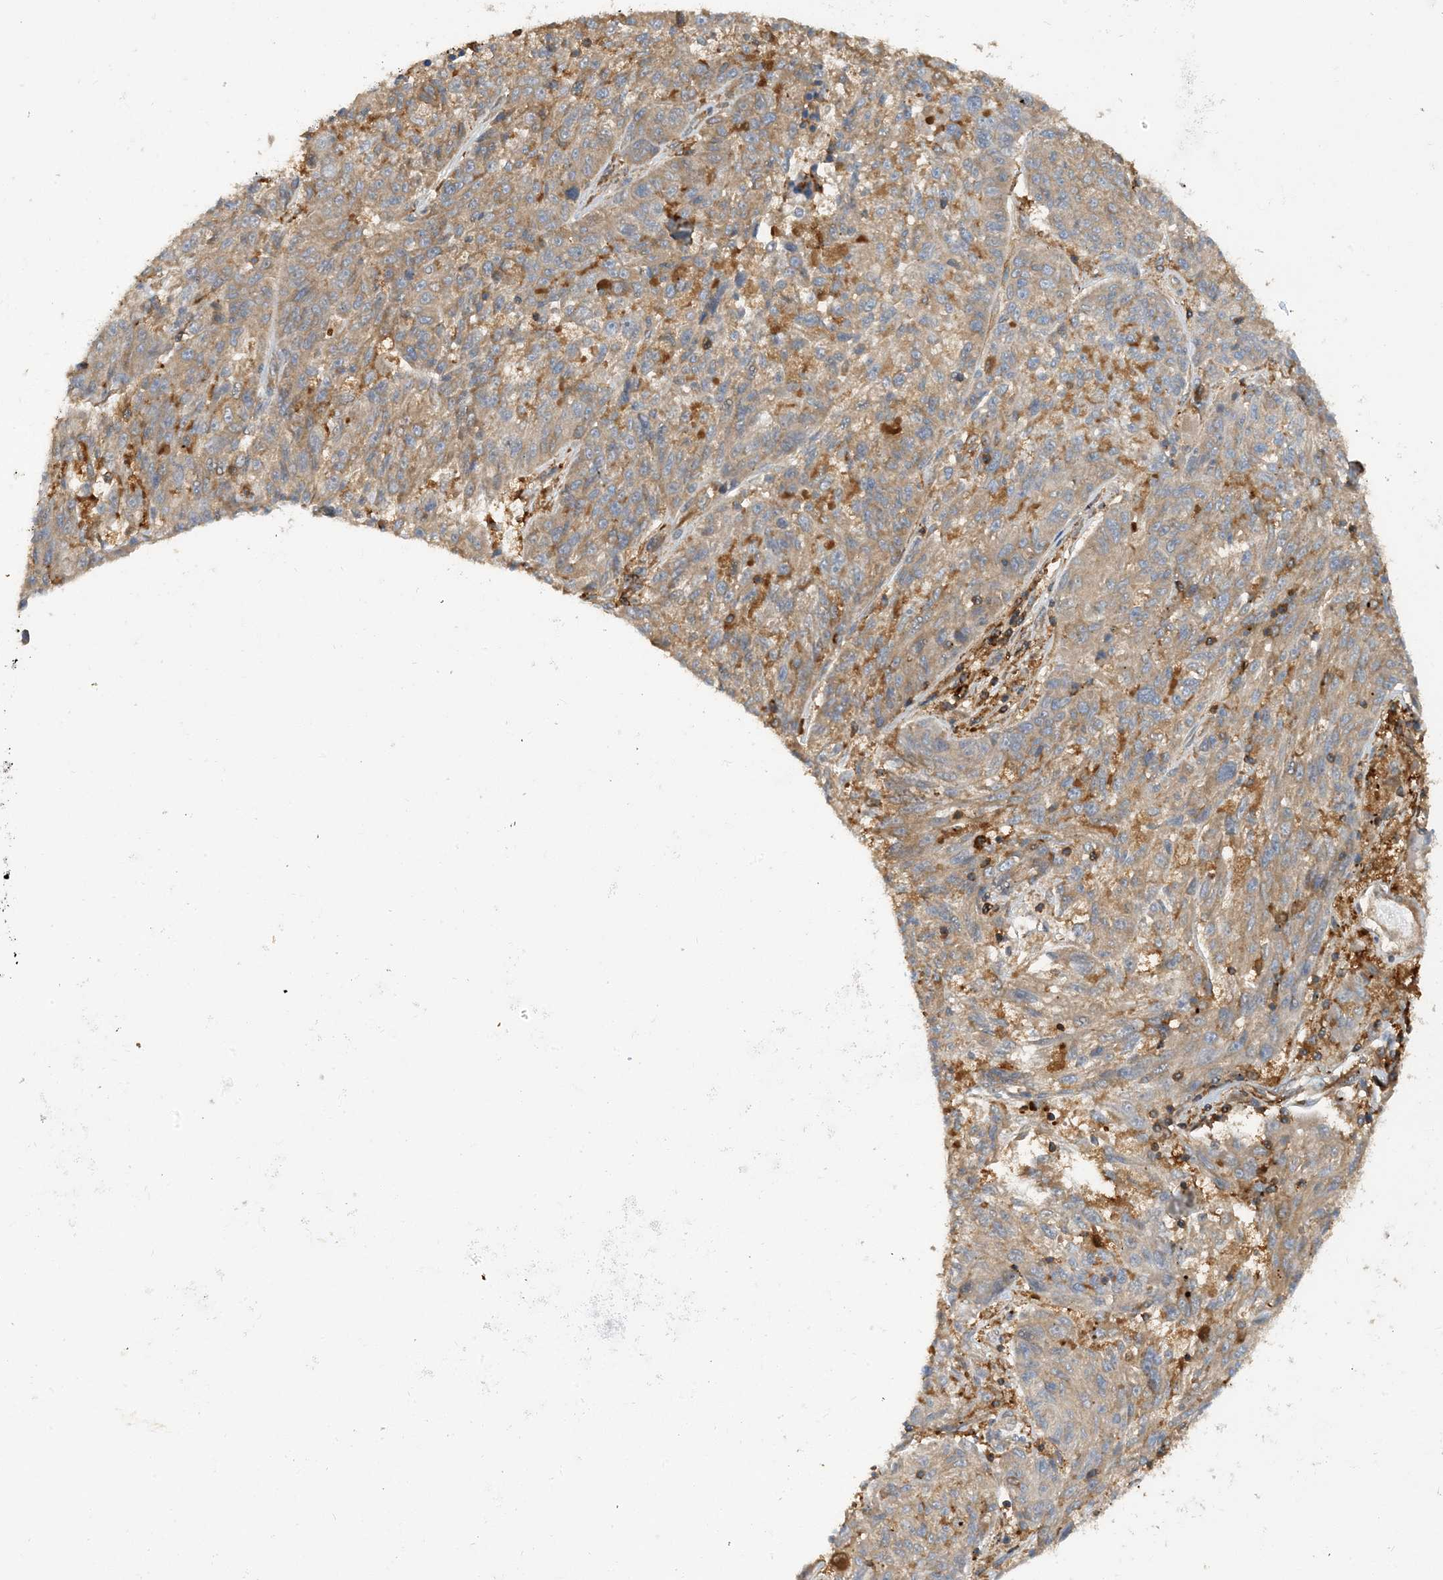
{"staining": {"intensity": "moderate", "quantity": "25%-75%", "location": "cytoplasmic/membranous"}, "tissue": "melanoma", "cell_type": "Tumor cells", "image_type": "cancer", "snomed": [{"axis": "morphology", "description": "Malignant melanoma, NOS"}, {"axis": "topography", "description": "Skin"}], "caption": "The immunohistochemical stain highlights moderate cytoplasmic/membranous expression in tumor cells of melanoma tissue.", "gene": "SFMBT2", "patient": {"sex": "male", "age": 53}}